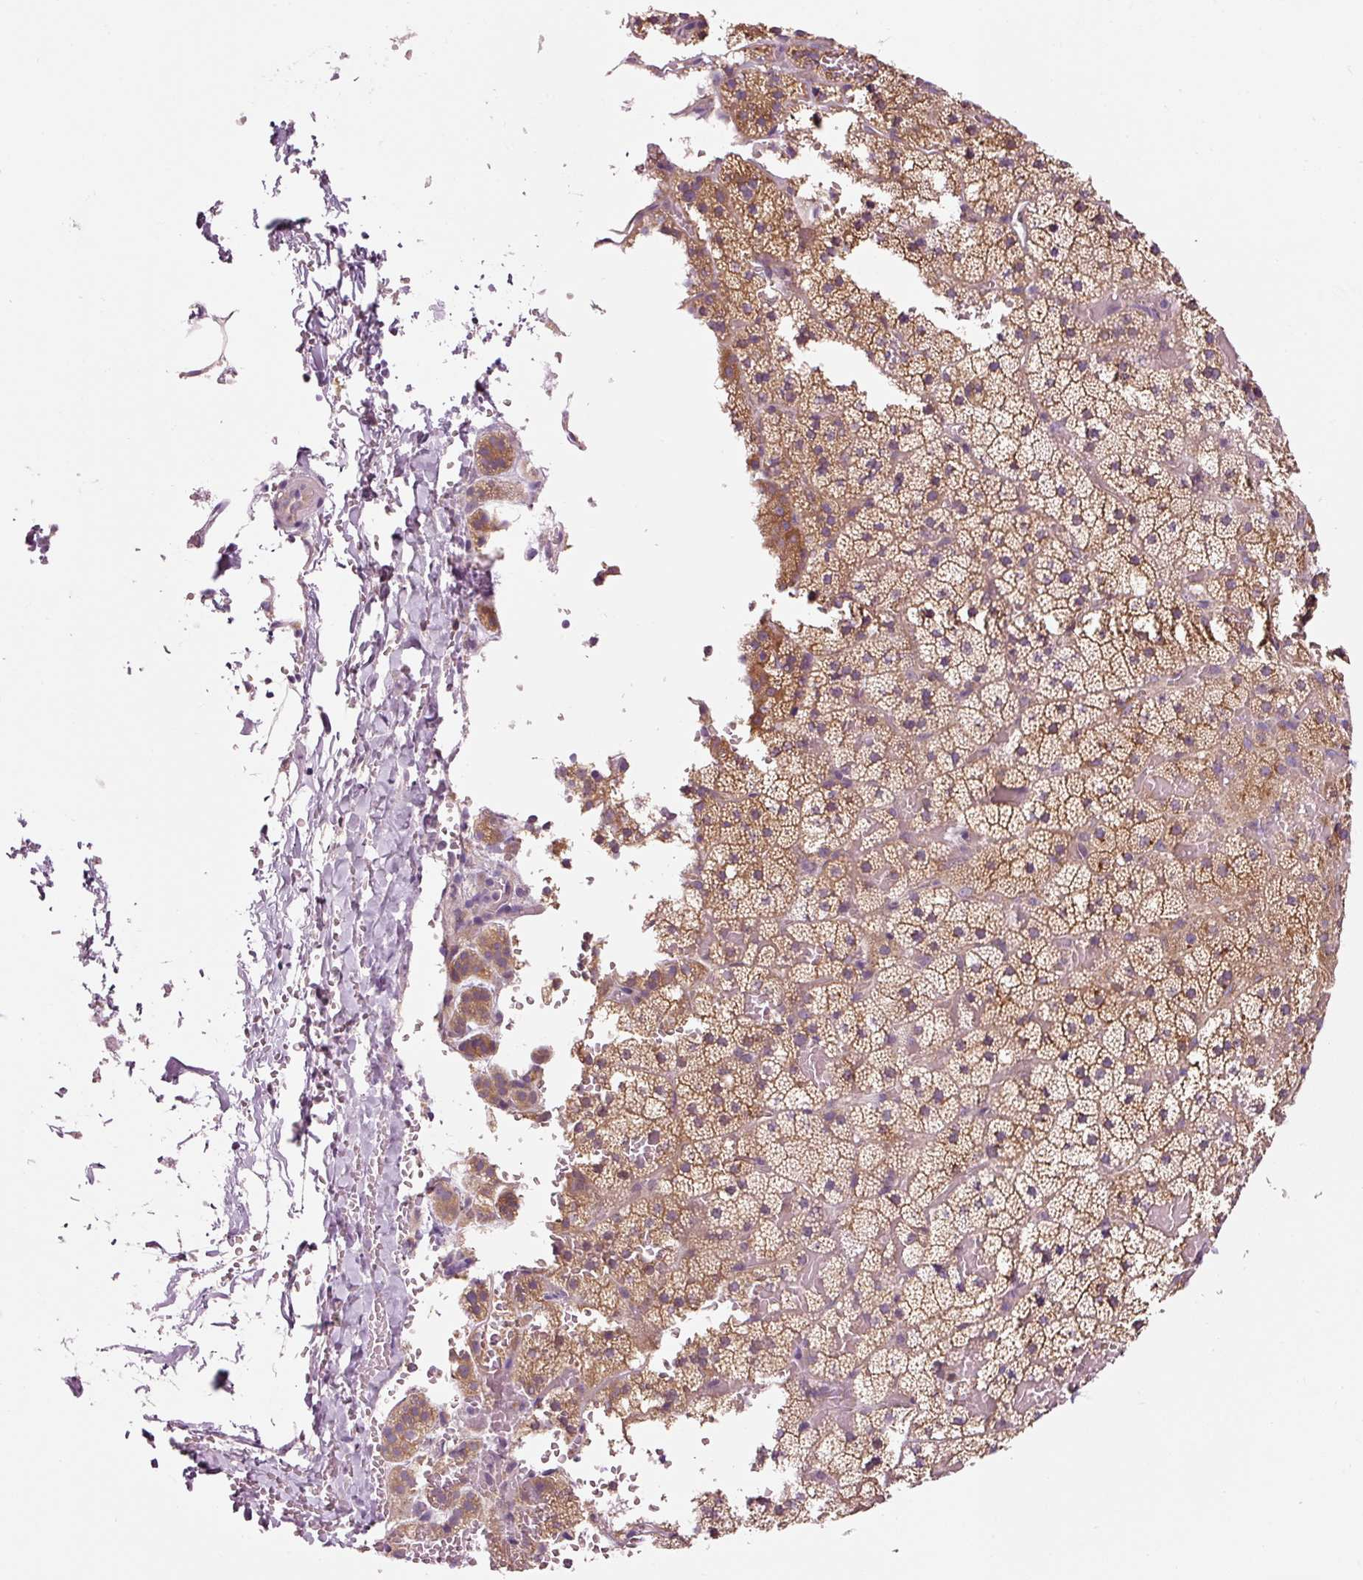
{"staining": {"intensity": "moderate", "quantity": ">75%", "location": "cytoplasmic/membranous"}, "tissue": "adrenal gland", "cell_type": "Glandular cells", "image_type": "normal", "snomed": [{"axis": "morphology", "description": "Normal tissue, NOS"}, {"axis": "topography", "description": "Adrenal gland"}], "caption": "Protein staining exhibits moderate cytoplasmic/membranous expression in about >75% of glandular cells in benign adrenal gland. The staining is performed using DAB (3,3'-diaminobenzidine) brown chromogen to label protein expression. The nuclei are counter-stained blue using hematoxylin.", "gene": "NAPA", "patient": {"sex": "male", "age": 53}}